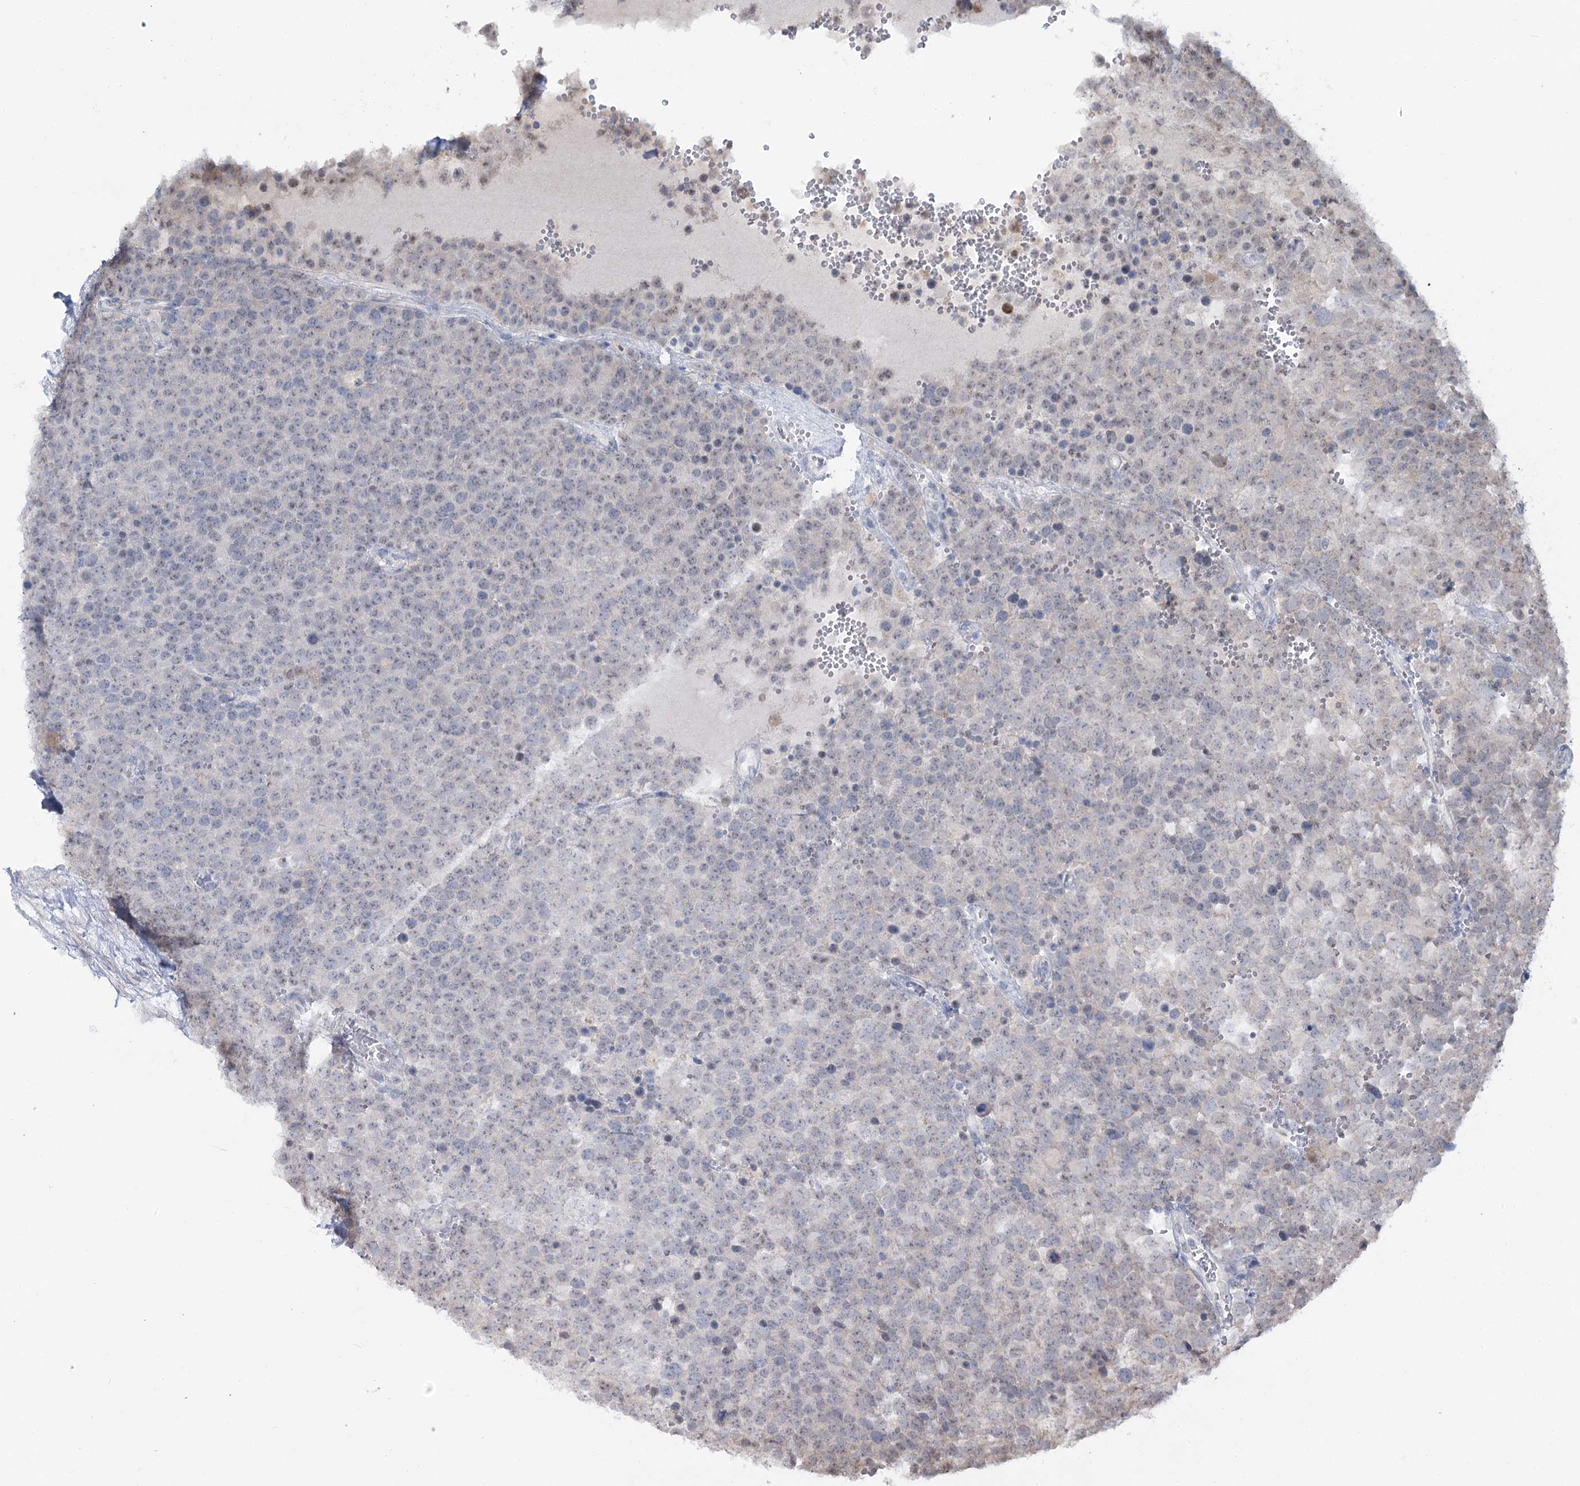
{"staining": {"intensity": "negative", "quantity": "none", "location": "none"}, "tissue": "testis cancer", "cell_type": "Tumor cells", "image_type": "cancer", "snomed": [{"axis": "morphology", "description": "Seminoma, NOS"}, {"axis": "topography", "description": "Testis"}], "caption": "High magnification brightfield microscopy of seminoma (testis) stained with DAB (3,3'-diaminobenzidine) (brown) and counterstained with hematoxylin (blue): tumor cells show no significant positivity. (IHC, brightfield microscopy, high magnification).", "gene": "RUFY4", "patient": {"sex": "male", "age": 71}}